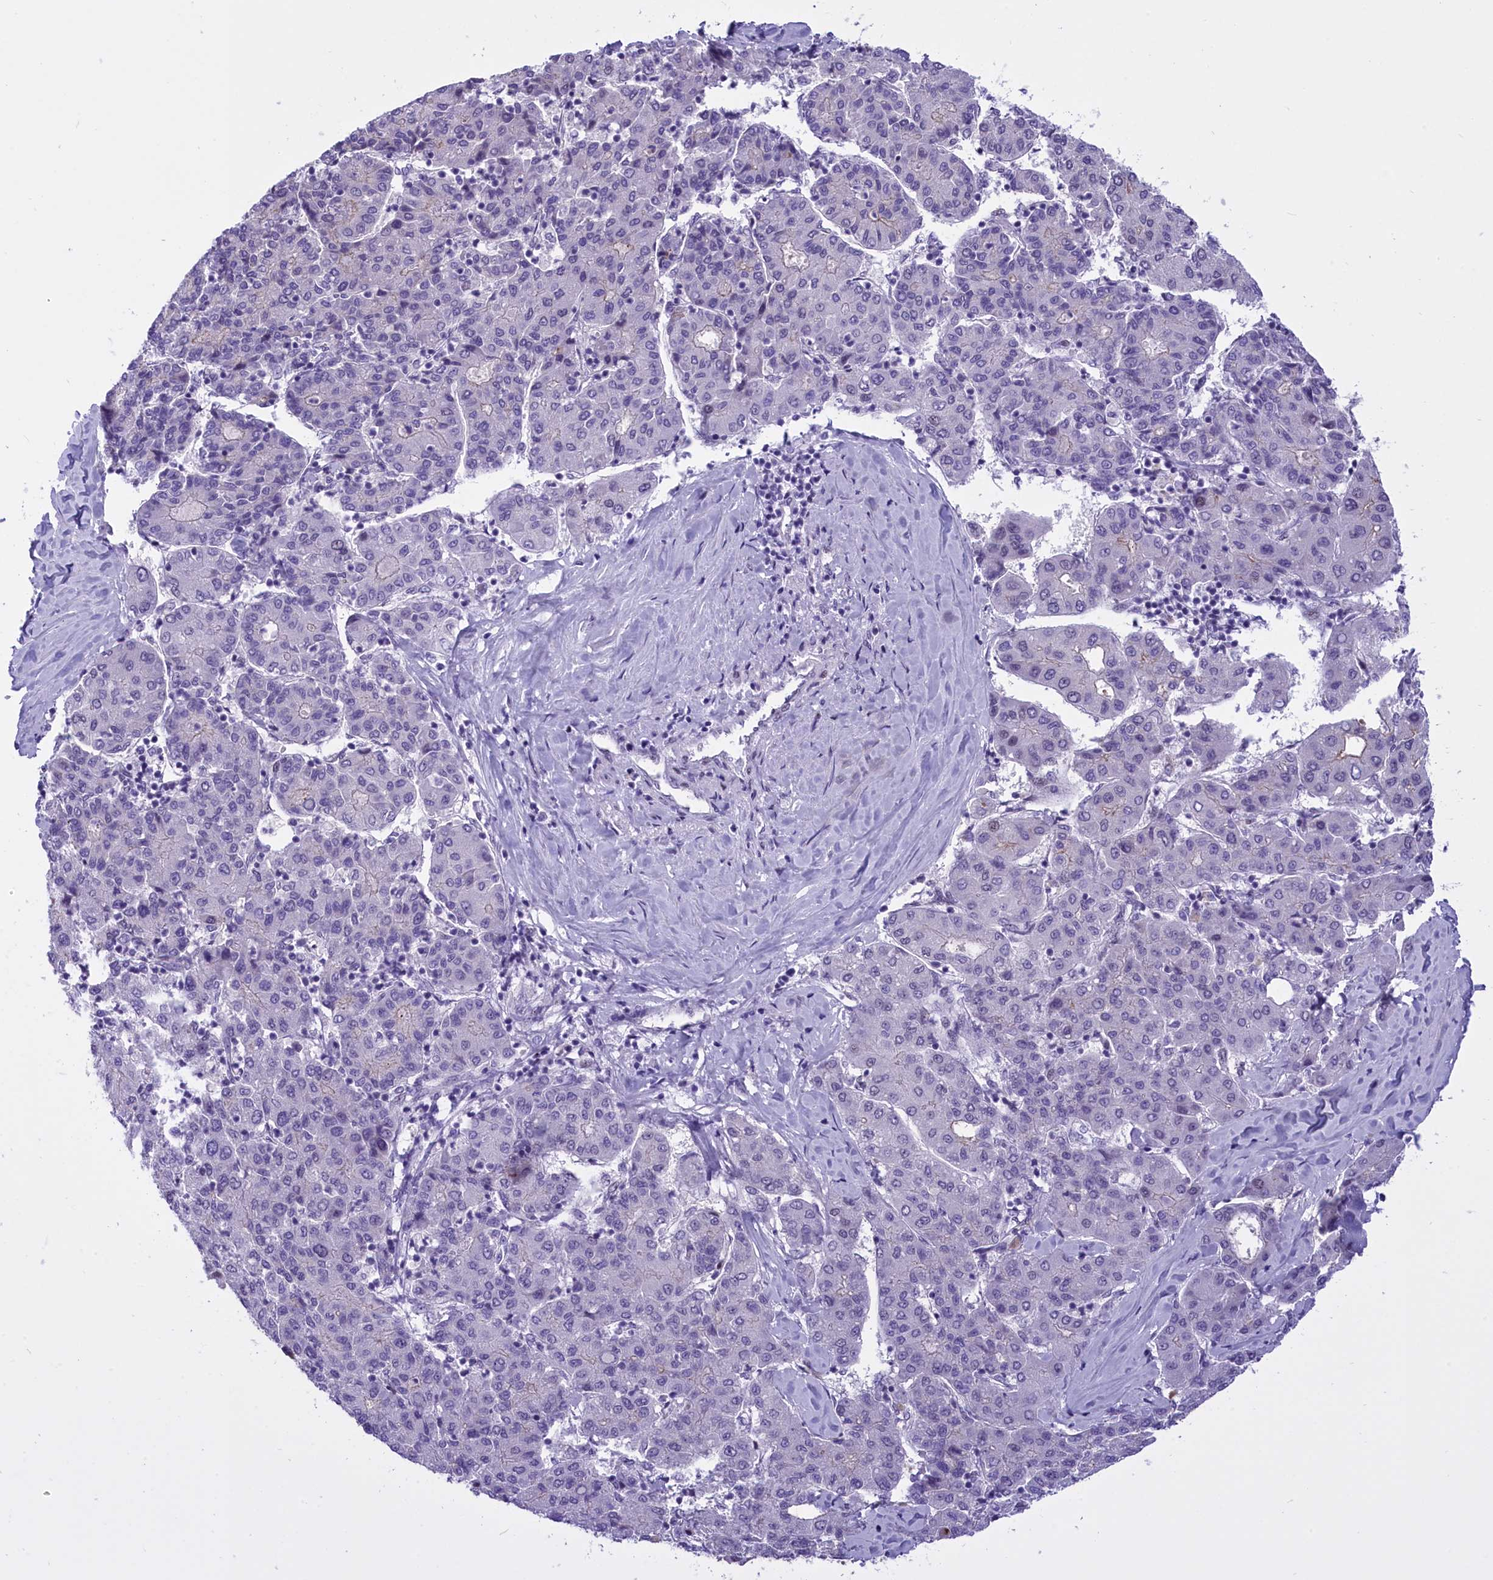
{"staining": {"intensity": "negative", "quantity": "none", "location": "none"}, "tissue": "liver cancer", "cell_type": "Tumor cells", "image_type": "cancer", "snomed": [{"axis": "morphology", "description": "Carcinoma, Hepatocellular, NOS"}, {"axis": "topography", "description": "Liver"}], "caption": "This is an immunohistochemistry (IHC) micrograph of human liver cancer. There is no expression in tumor cells.", "gene": "SPIRE2", "patient": {"sex": "male", "age": 65}}